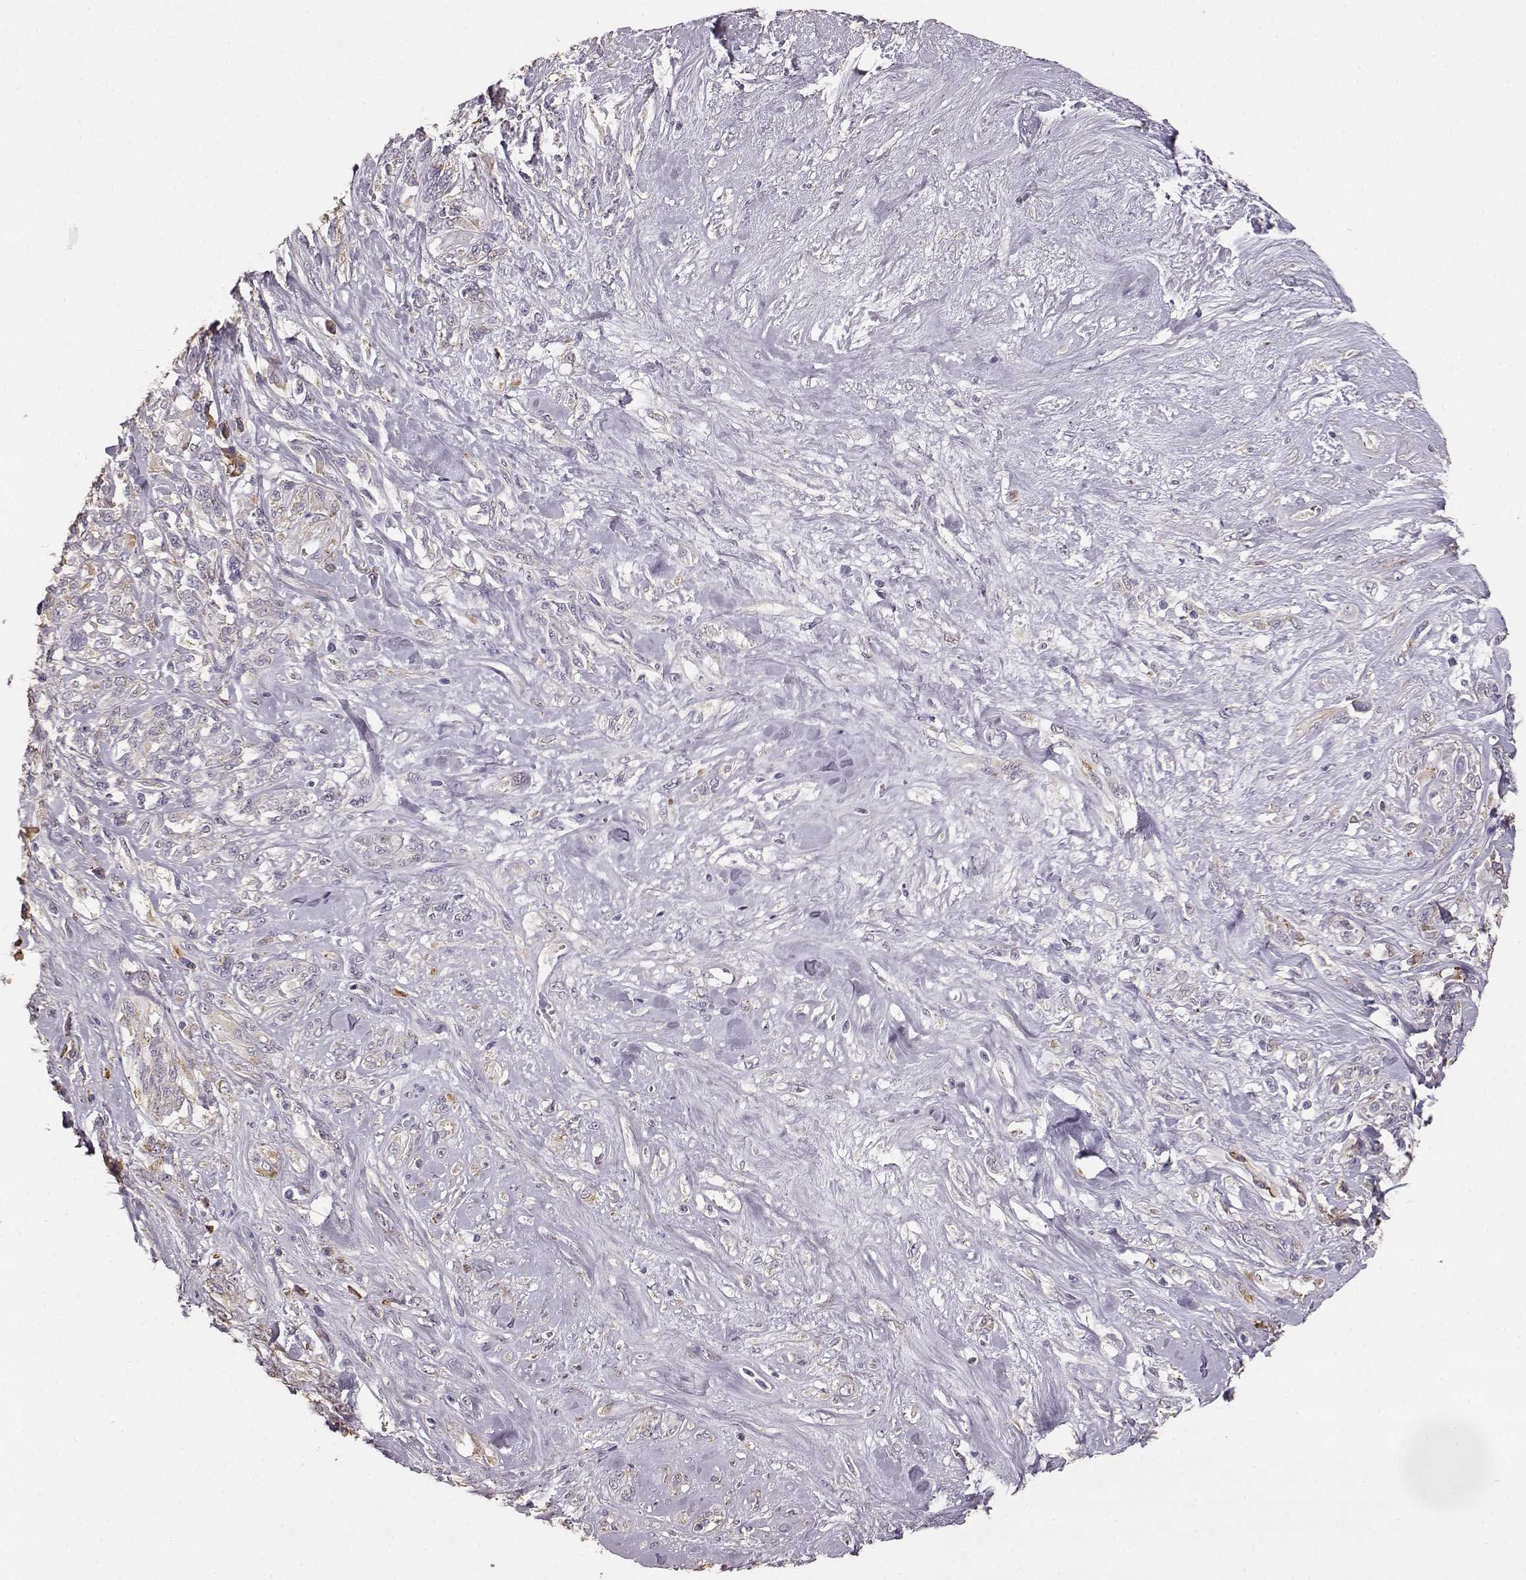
{"staining": {"intensity": "negative", "quantity": "none", "location": "none"}, "tissue": "melanoma", "cell_type": "Tumor cells", "image_type": "cancer", "snomed": [{"axis": "morphology", "description": "Malignant melanoma, NOS"}, {"axis": "topography", "description": "Skin"}], "caption": "This is an immunohistochemistry (IHC) photomicrograph of melanoma. There is no expression in tumor cells.", "gene": "GABRG3", "patient": {"sex": "female", "age": 91}}